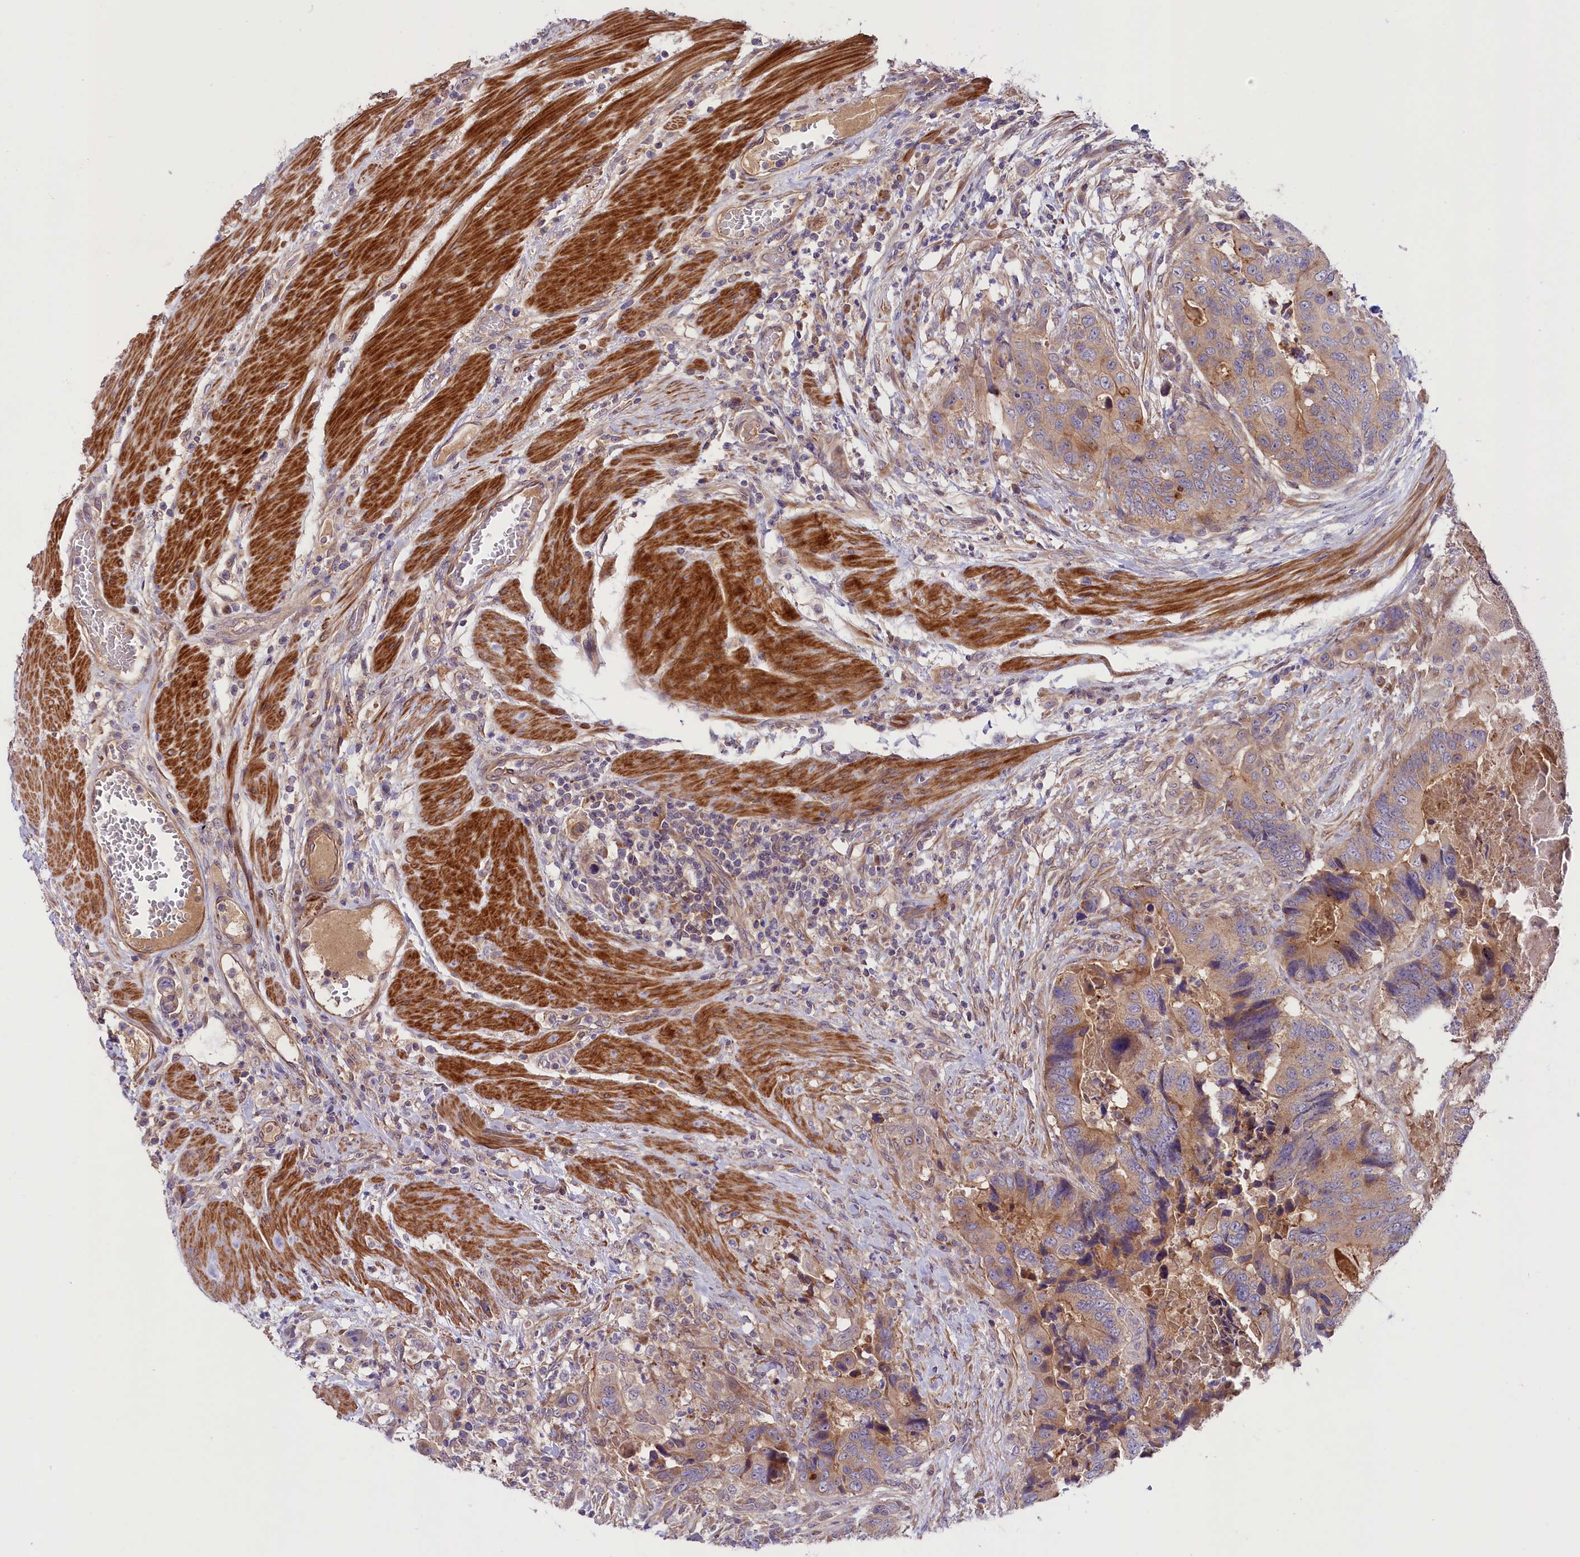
{"staining": {"intensity": "weak", "quantity": "25%-75%", "location": "cytoplasmic/membranous"}, "tissue": "colorectal cancer", "cell_type": "Tumor cells", "image_type": "cancer", "snomed": [{"axis": "morphology", "description": "Adenocarcinoma, NOS"}, {"axis": "topography", "description": "Colon"}], "caption": "There is low levels of weak cytoplasmic/membranous staining in tumor cells of colorectal cancer (adenocarcinoma), as demonstrated by immunohistochemical staining (brown color).", "gene": "COG8", "patient": {"sex": "male", "age": 84}}